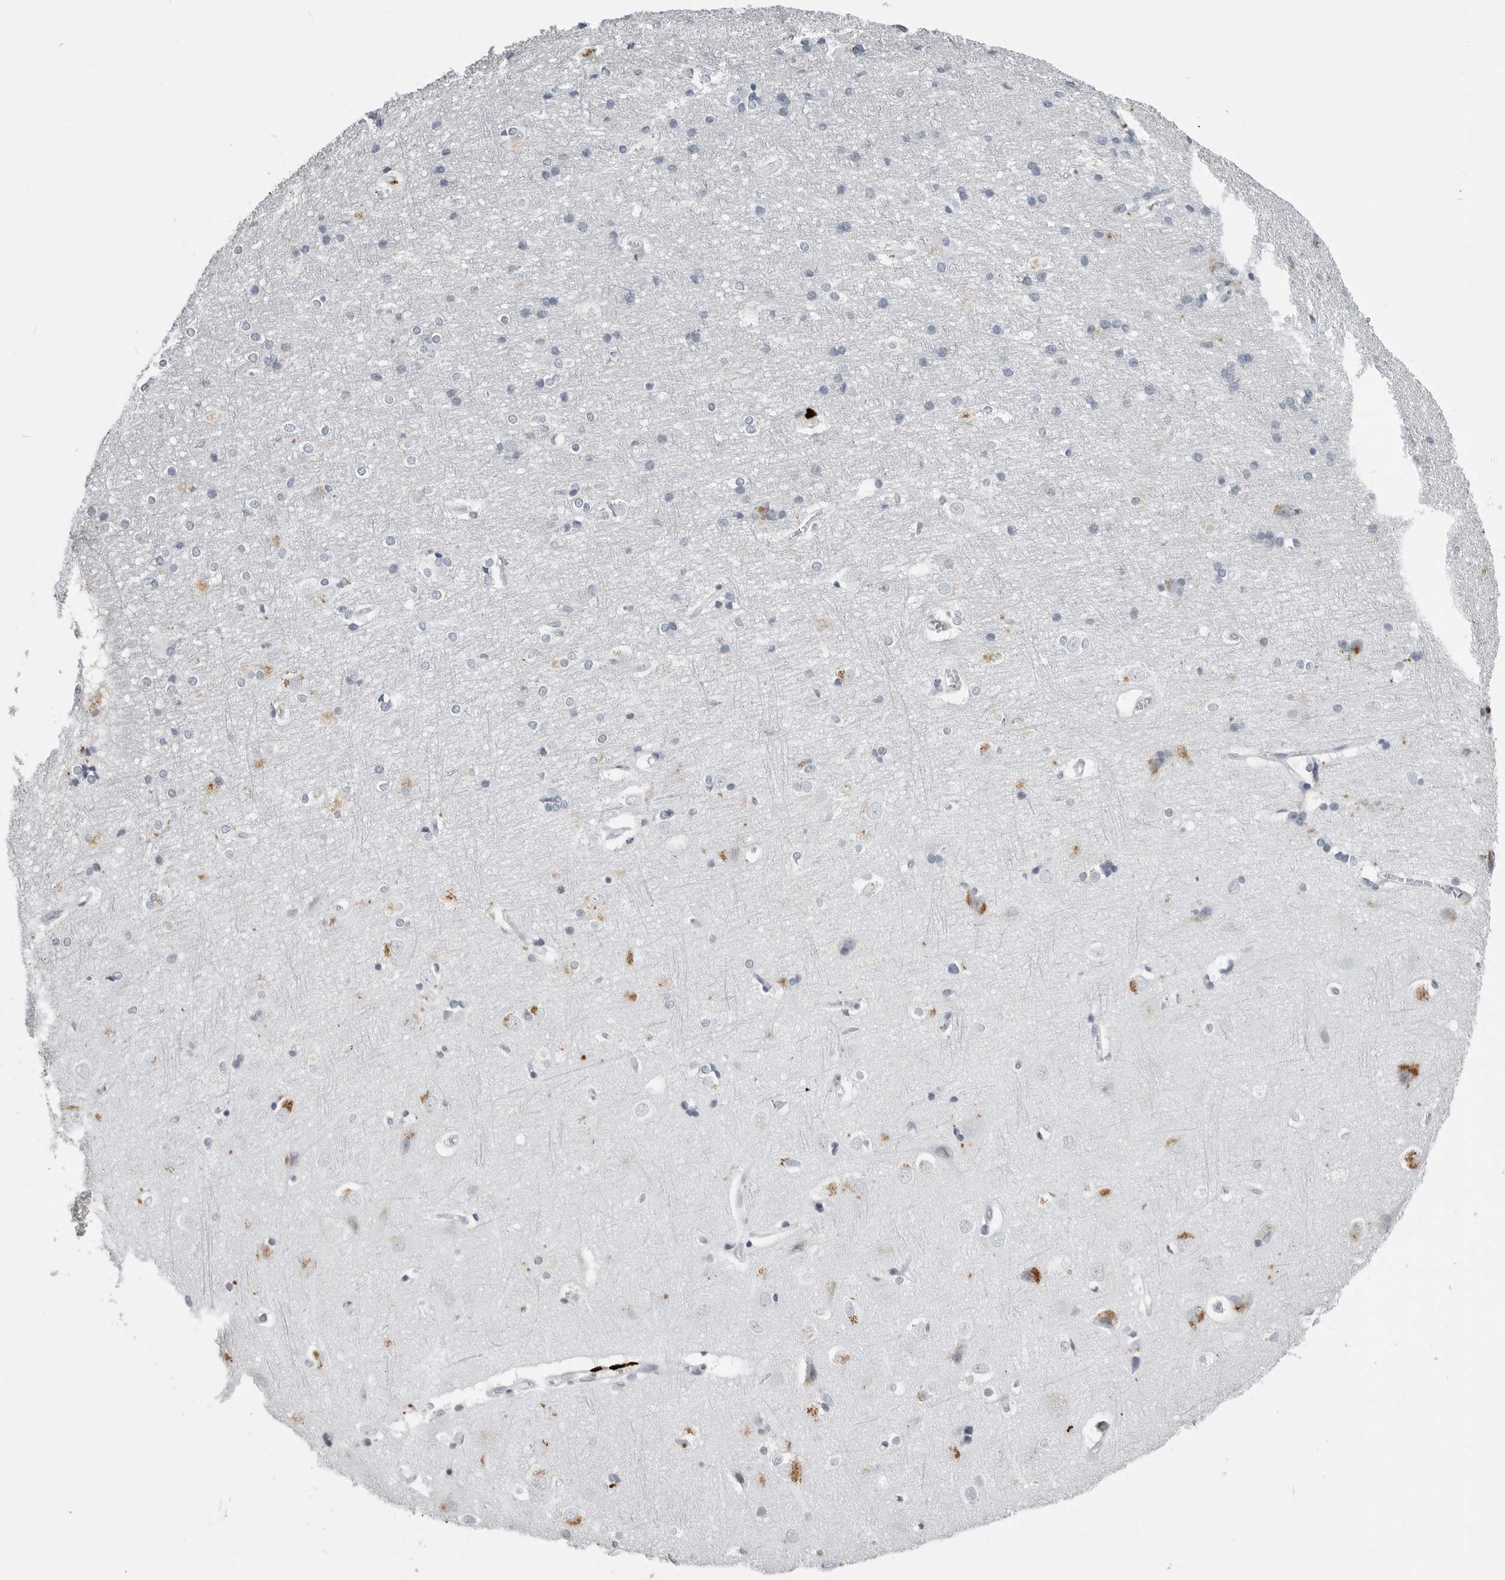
{"staining": {"intensity": "negative", "quantity": "none", "location": "none"}, "tissue": "cerebral cortex", "cell_type": "Endothelial cells", "image_type": "normal", "snomed": [{"axis": "morphology", "description": "Normal tissue, NOS"}, {"axis": "topography", "description": "Cerebral cortex"}], "caption": "The image reveals no significant staining in endothelial cells of cerebral cortex. Nuclei are stained in blue.", "gene": "CXCR5", "patient": {"sex": "male", "age": 54}}